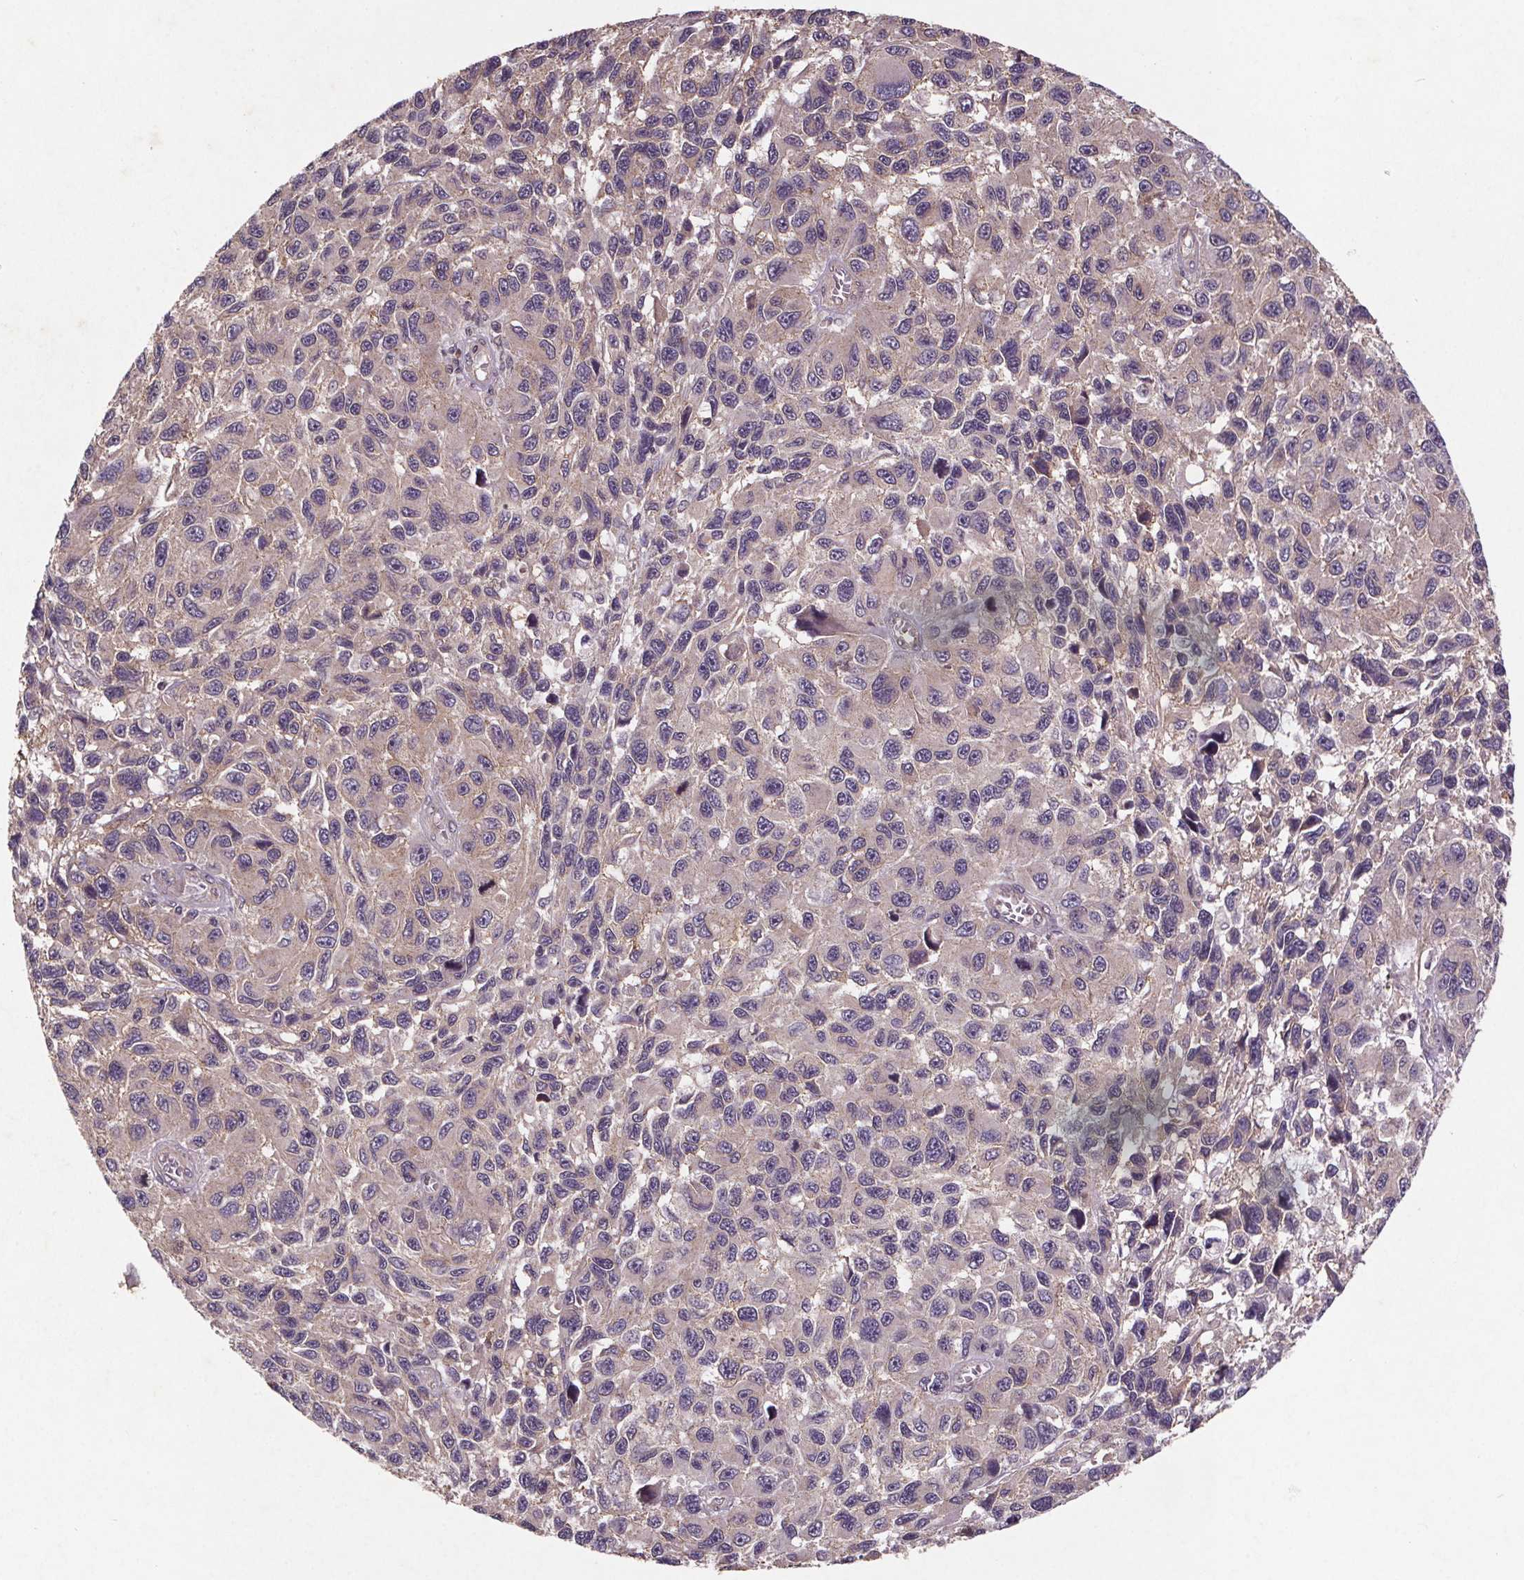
{"staining": {"intensity": "weak", "quantity": "25%-75%", "location": "cytoplasmic/membranous"}, "tissue": "melanoma", "cell_type": "Tumor cells", "image_type": "cancer", "snomed": [{"axis": "morphology", "description": "Malignant melanoma, NOS"}, {"axis": "topography", "description": "Skin"}], "caption": "IHC (DAB (3,3'-diaminobenzidine)) staining of malignant melanoma exhibits weak cytoplasmic/membranous protein expression in about 25%-75% of tumor cells.", "gene": "STRN3", "patient": {"sex": "male", "age": 53}}